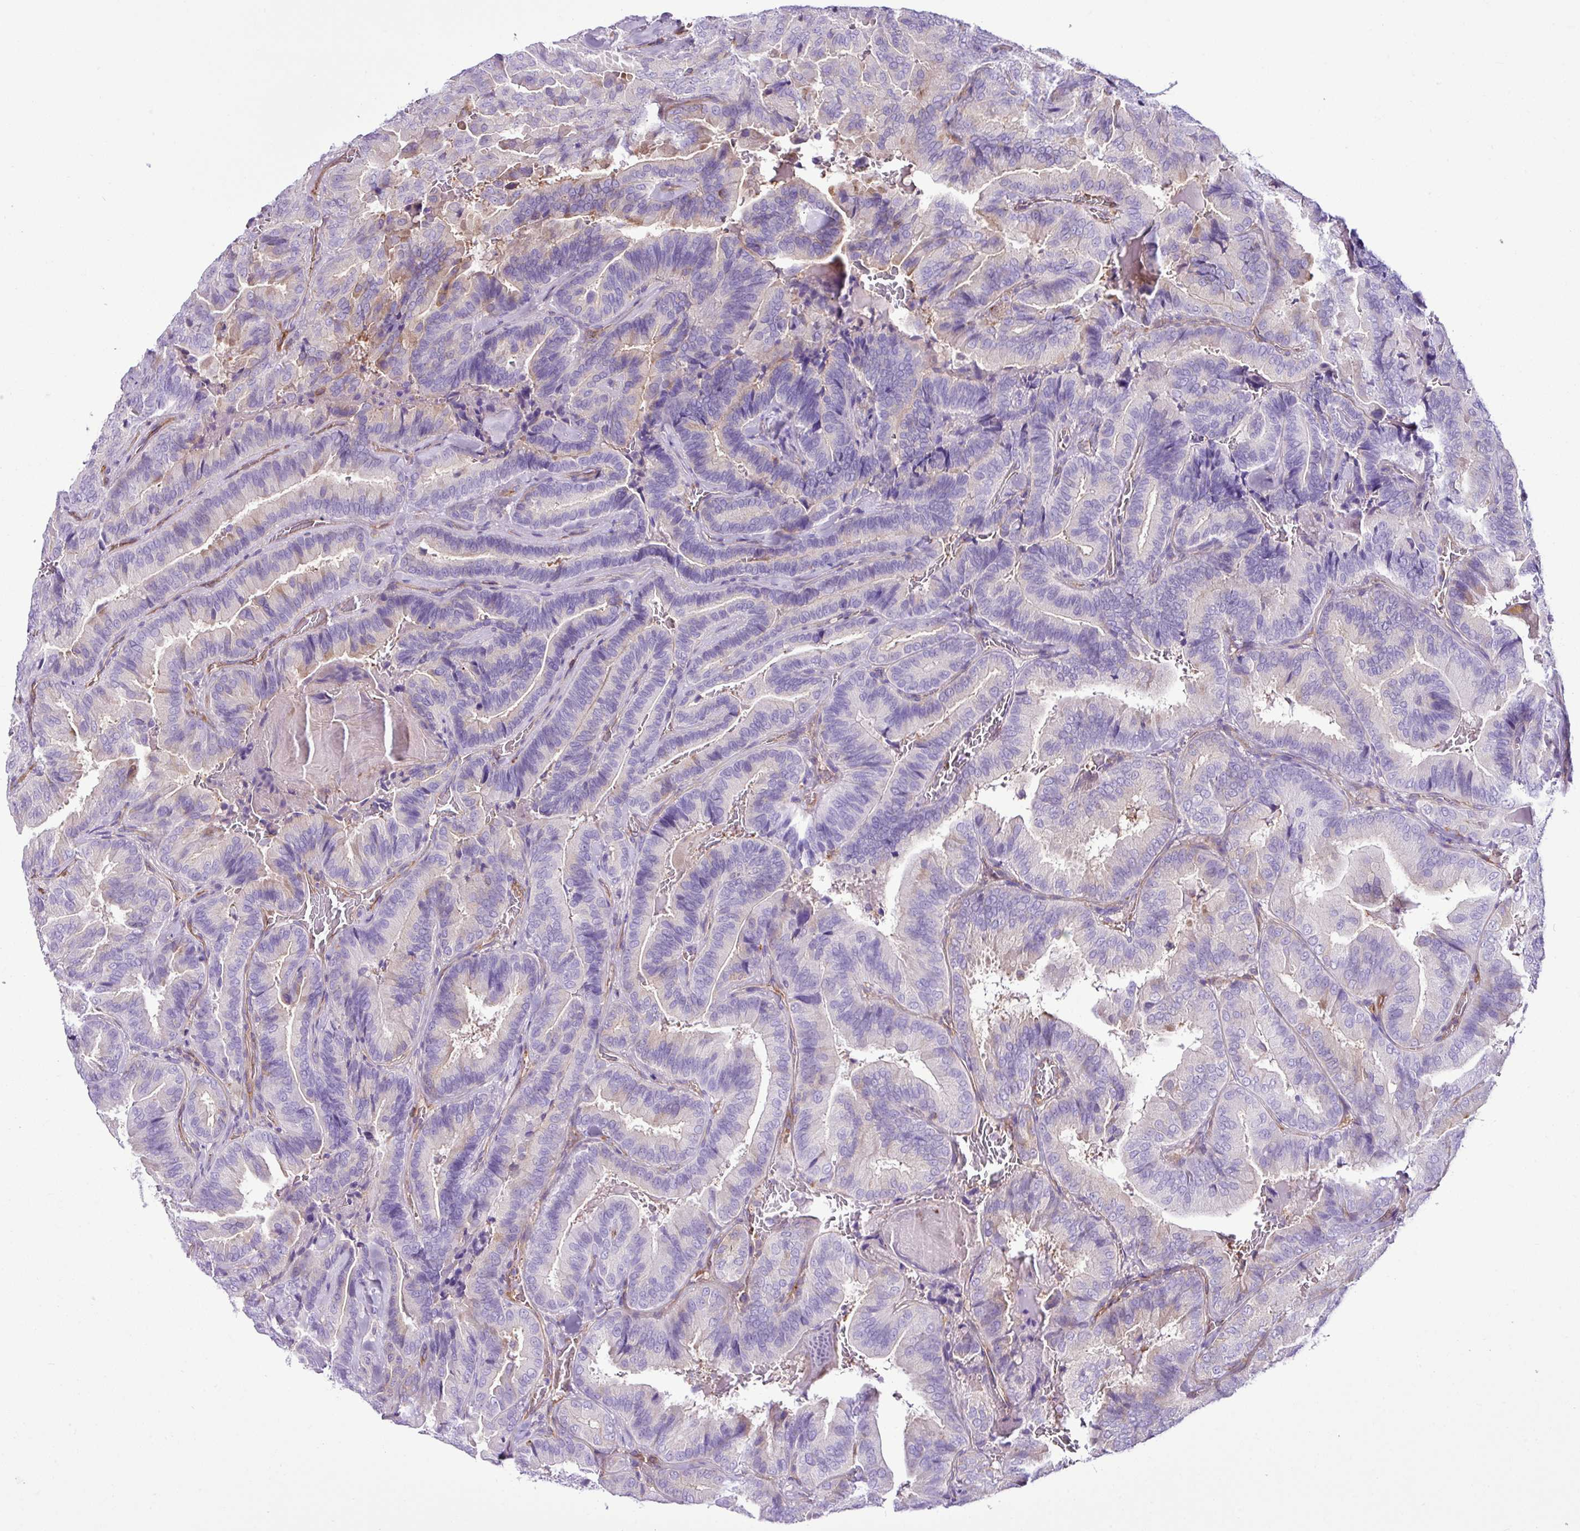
{"staining": {"intensity": "weak", "quantity": "<25%", "location": "cytoplasmic/membranous"}, "tissue": "thyroid cancer", "cell_type": "Tumor cells", "image_type": "cancer", "snomed": [{"axis": "morphology", "description": "Papillary adenocarcinoma, NOS"}, {"axis": "topography", "description": "Thyroid gland"}], "caption": "Tumor cells show no significant expression in thyroid papillary adenocarcinoma. (Stains: DAB (3,3'-diaminobenzidine) IHC with hematoxylin counter stain, Microscopy: brightfield microscopy at high magnification).", "gene": "EME2", "patient": {"sex": "male", "age": 61}}